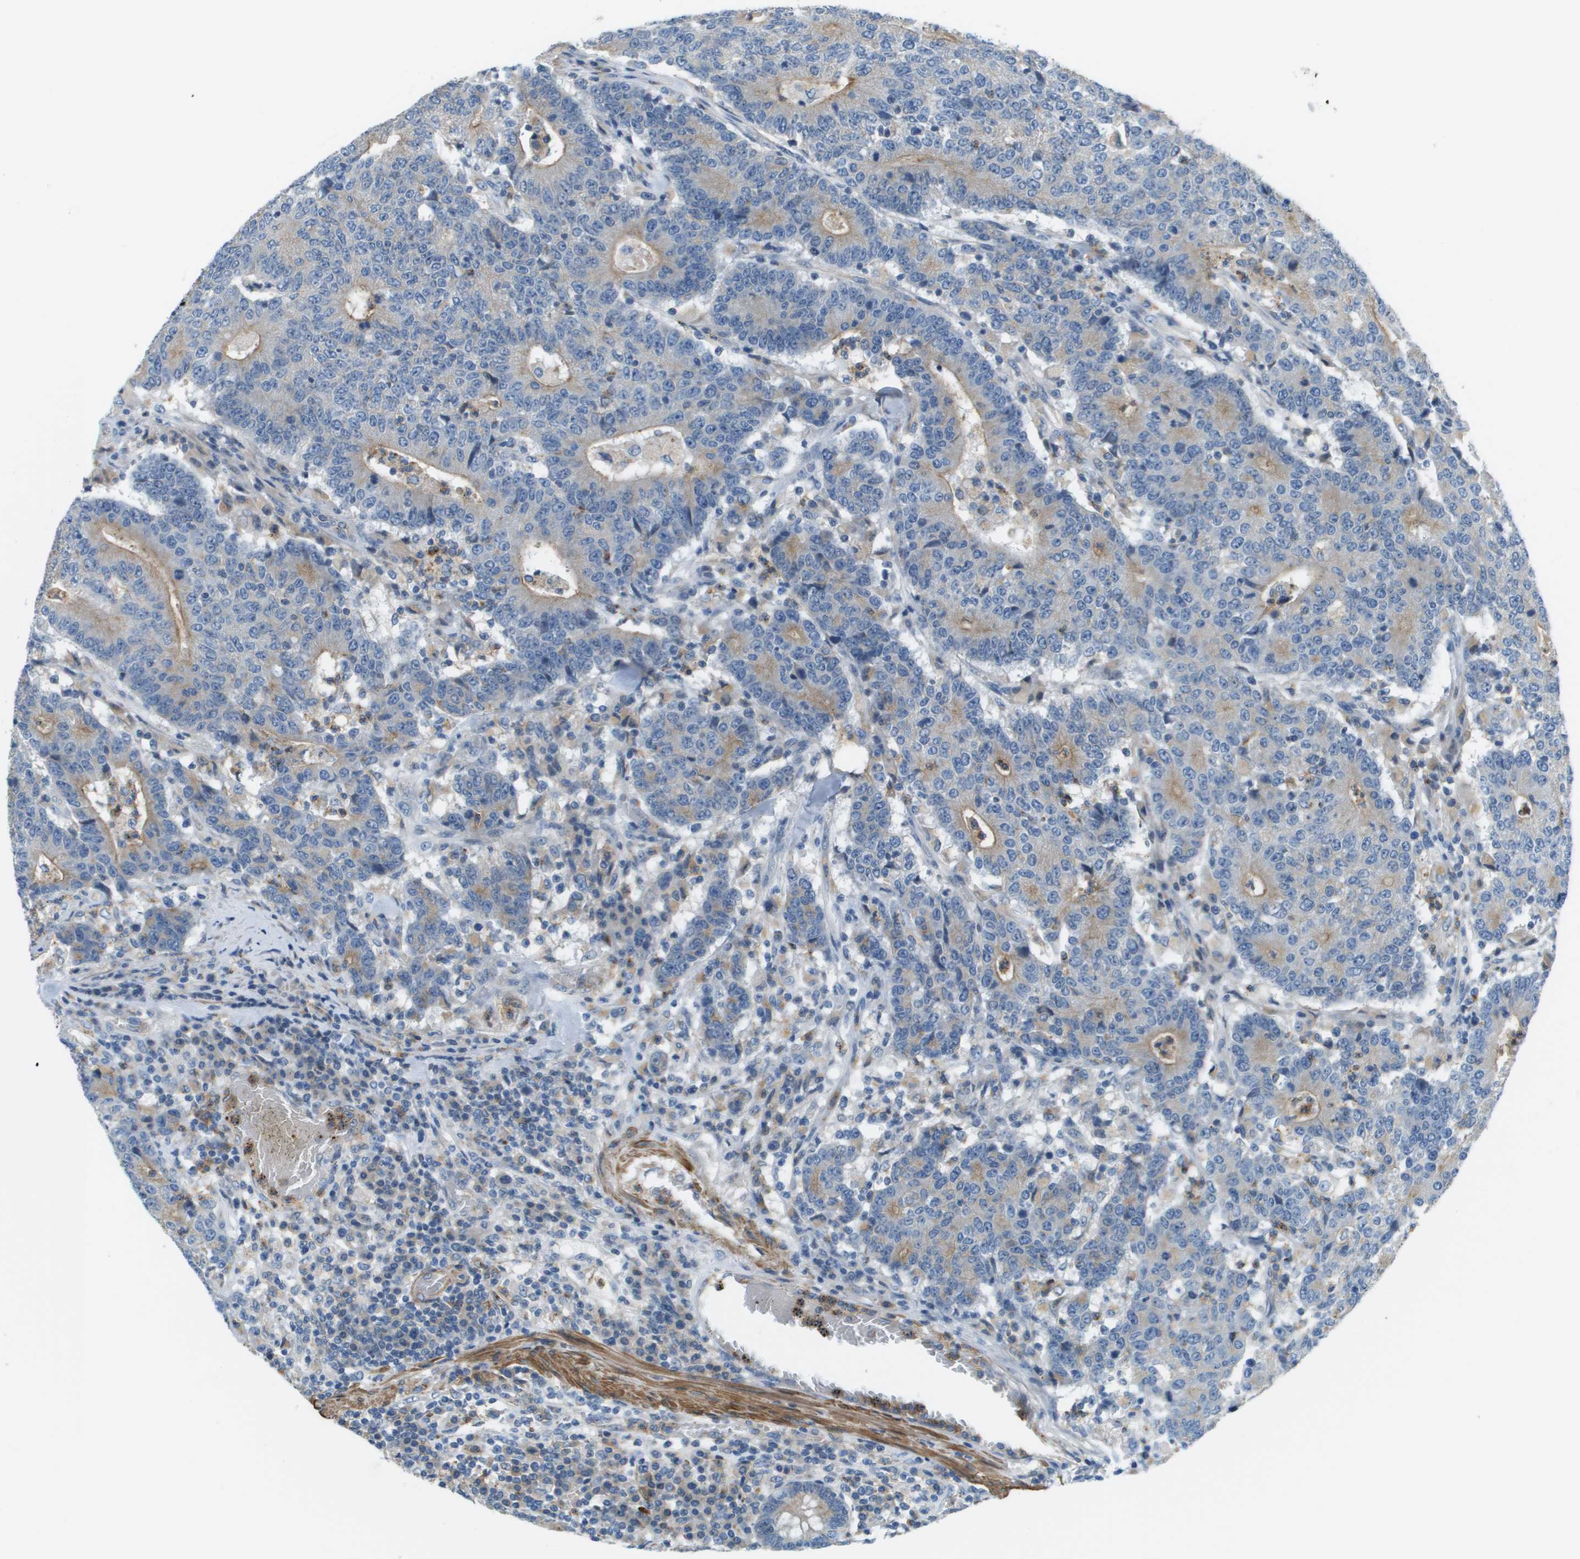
{"staining": {"intensity": "weak", "quantity": "25%-75%", "location": "cytoplasmic/membranous"}, "tissue": "colorectal cancer", "cell_type": "Tumor cells", "image_type": "cancer", "snomed": [{"axis": "morphology", "description": "Normal tissue, NOS"}, {"axis": "morphology", "description": "Adenocarcinoma, NOS"}, {"axis": "topography", "description": "Colon"}], "caption": "The photomicrograph displays immunohistochemical staining of colorectal cancer. There is weak cytoplasmic/membranous expression is identified in approximately 25%-75% of tumor cells.", "gene": "MYH11", "patient": {"sex": "female", "age": 75}}